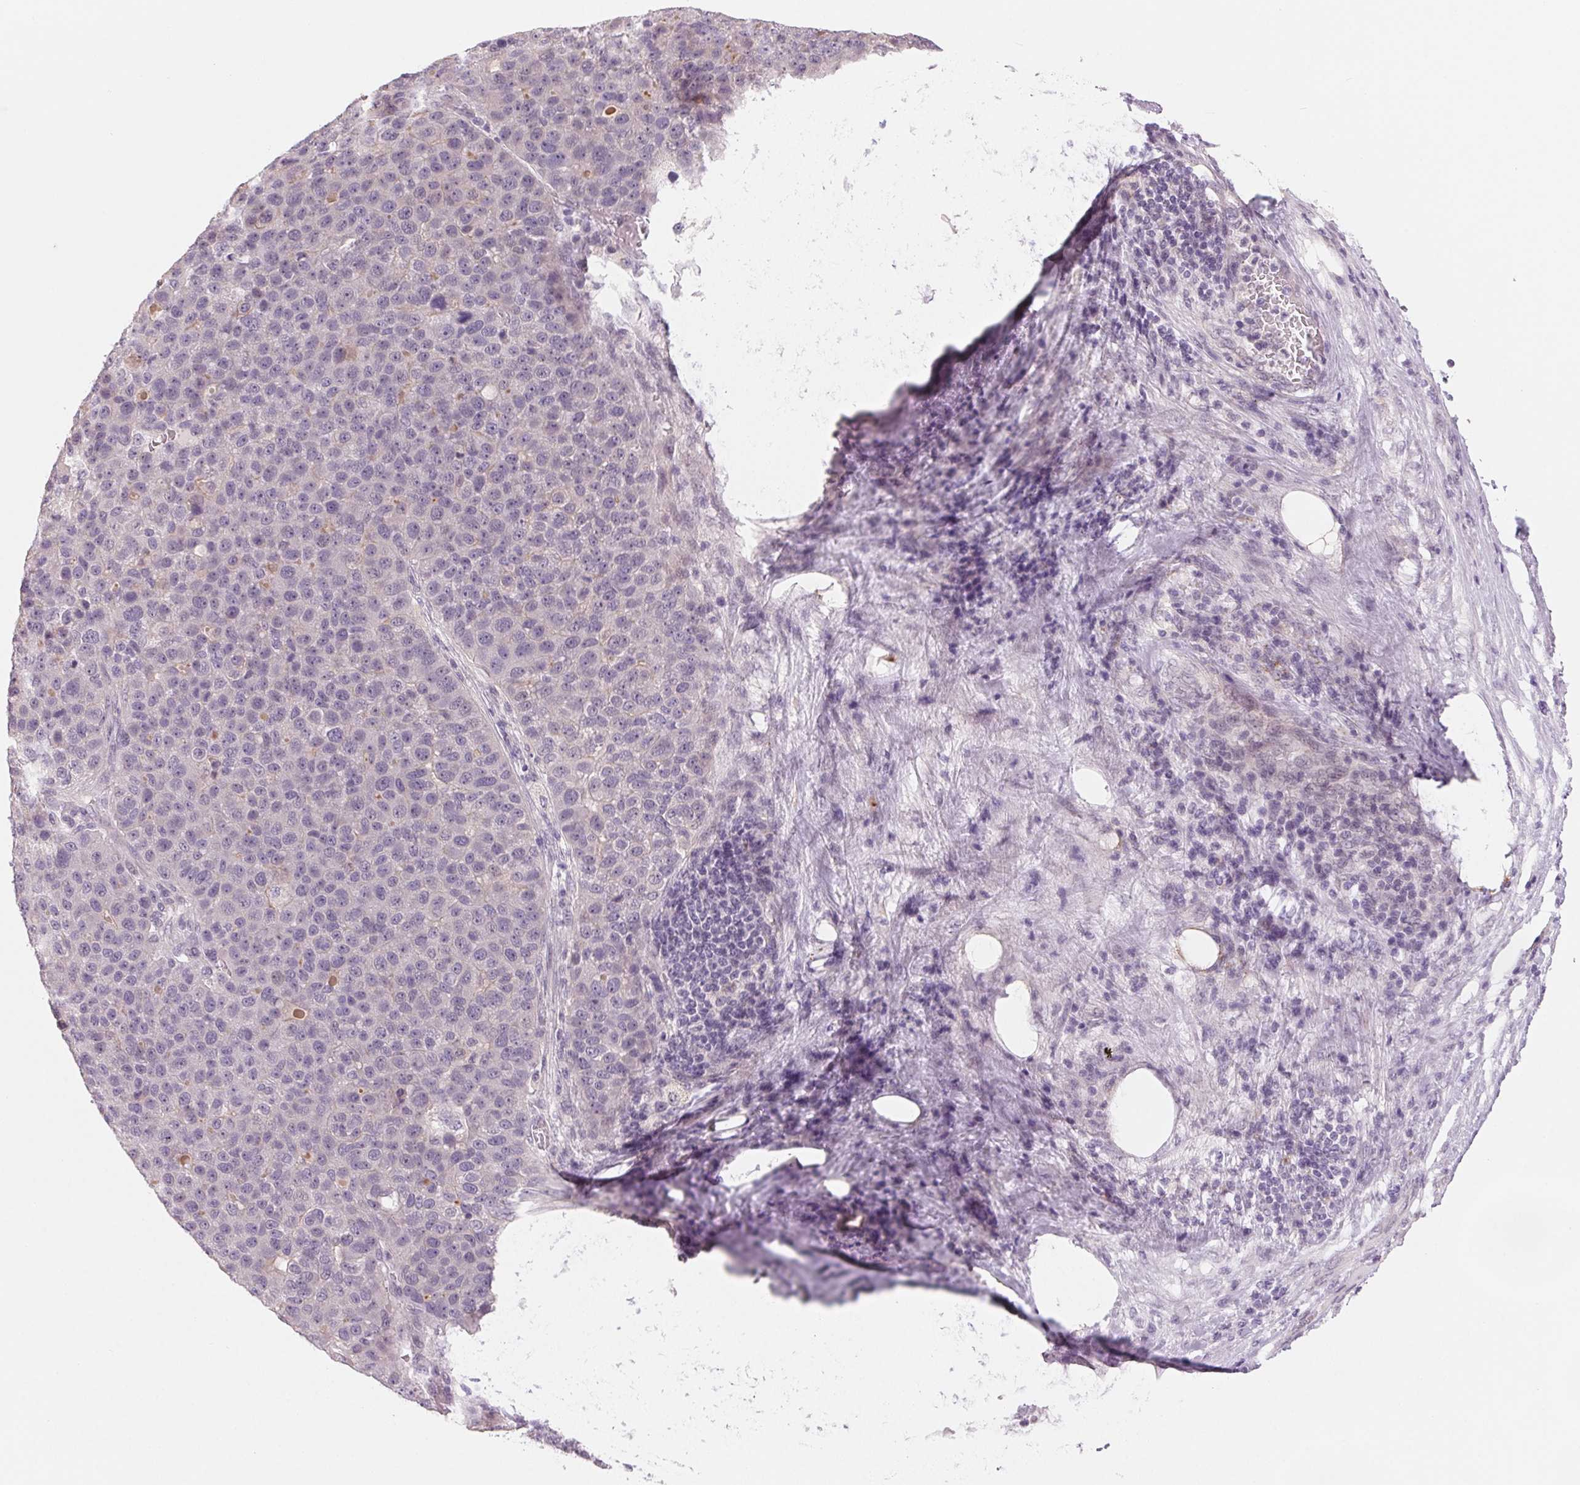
{"staining": {"intensity": "negative", "quantity": "none", "location": "none"}, "tissue": "pancreatic cancer", "cell_type": "Tumor cells", "image_type": "cancer", "snomed": [{"axis": "morphology", "description": "Adenocarcinoma, NOS"}, {"axis": "topography", "description": "Pancreas"}], "caption": "Micrograph shows no significant protein positivity in tumor cells of adenocarcinoma (pancreatic).", "gene": "CFC1", "patient": {"sex": "female", "age": 61}}